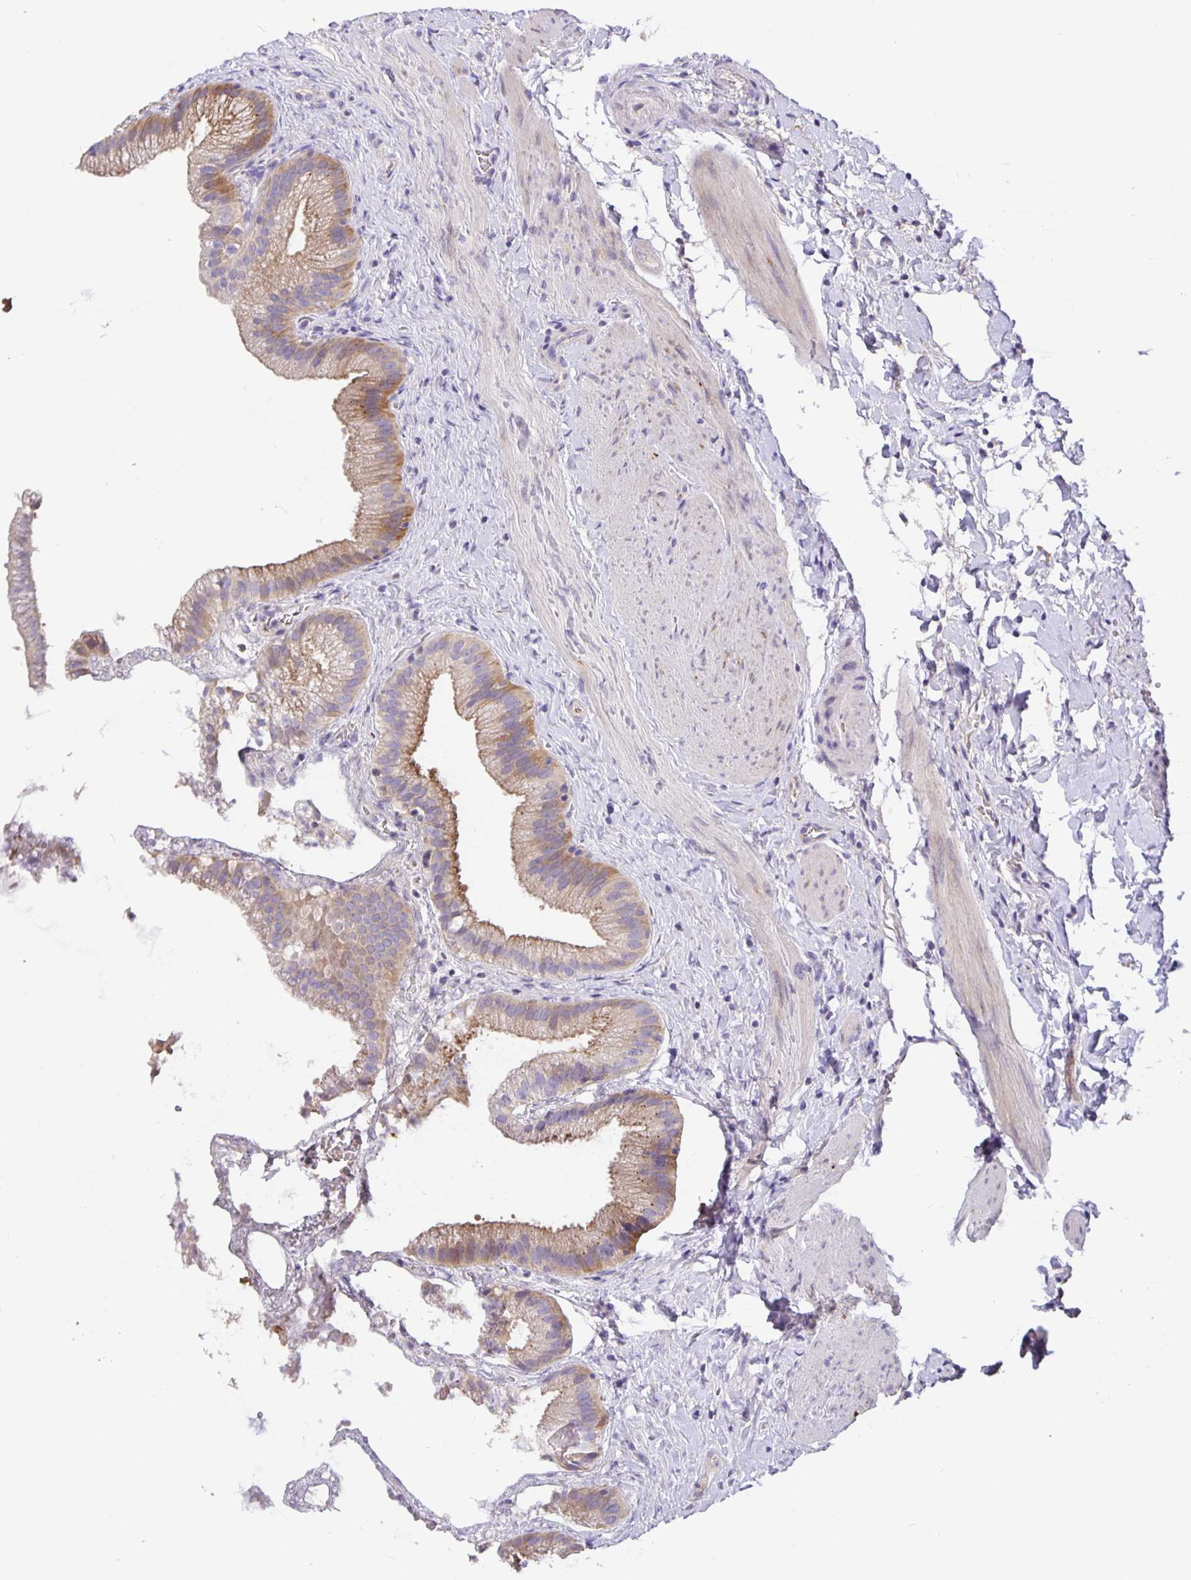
{"staining": {"intensity": "moderate", "quantity": "<25%", "location": "cytoplasmic/membranous"}, "tissue": "gallbladder", "cell_type": "Glandular cells", "image_type": "normal", "snomed": [{"axis": "morphology", "description": "Normal tissue, NOS"}, {"axis": "topography", "description": "Gallbladder"}], "caption": "This image exhibits IHC staining of benign gallbladder, with low moderate cytoplasmic/membranous staining in about <25% of glandular cells.", "gene": "EML6", "patient": {"sex": "female", "age": 63}}